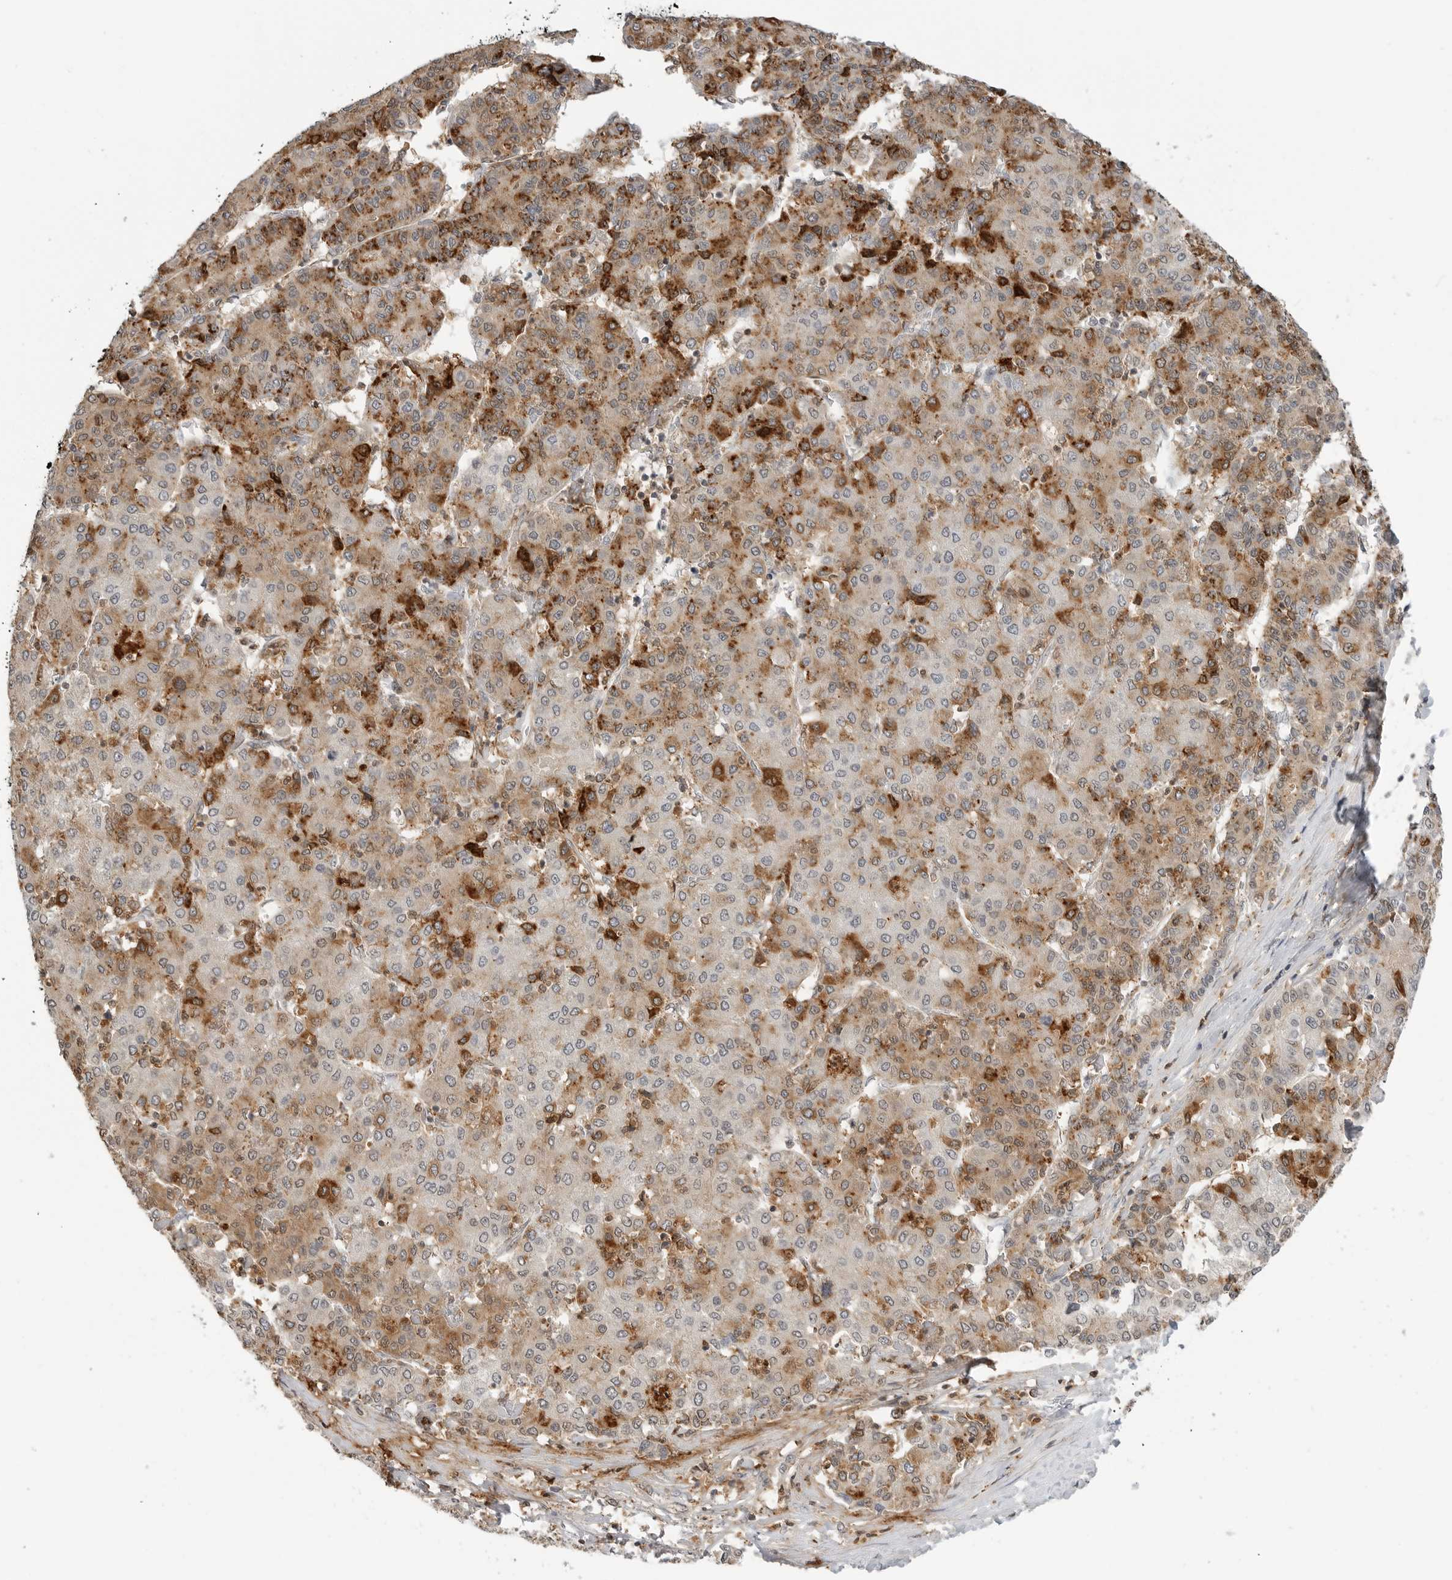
{"staining": {"intensity": "moderate", "quantity": ">75%", "location": "cytoplasmic/membranous"}, "tissue": "liver cancer", "cell_type": "Tumor cells", "image_type": "cancer", "snomed": [{"axis": "morphology", "description": "Carcinoma, Hepatocellular, NOS"}, {"axis": "topography", "description": "Liver"}], "caption": "A brown stain labels moderate cytoplasmic/membranous expression of a protein in human liver cancer (hepatocellular carcinoma) tumor cells.", "gene": "ANXA11", "patient": {"sex": "male", "age": 65}}